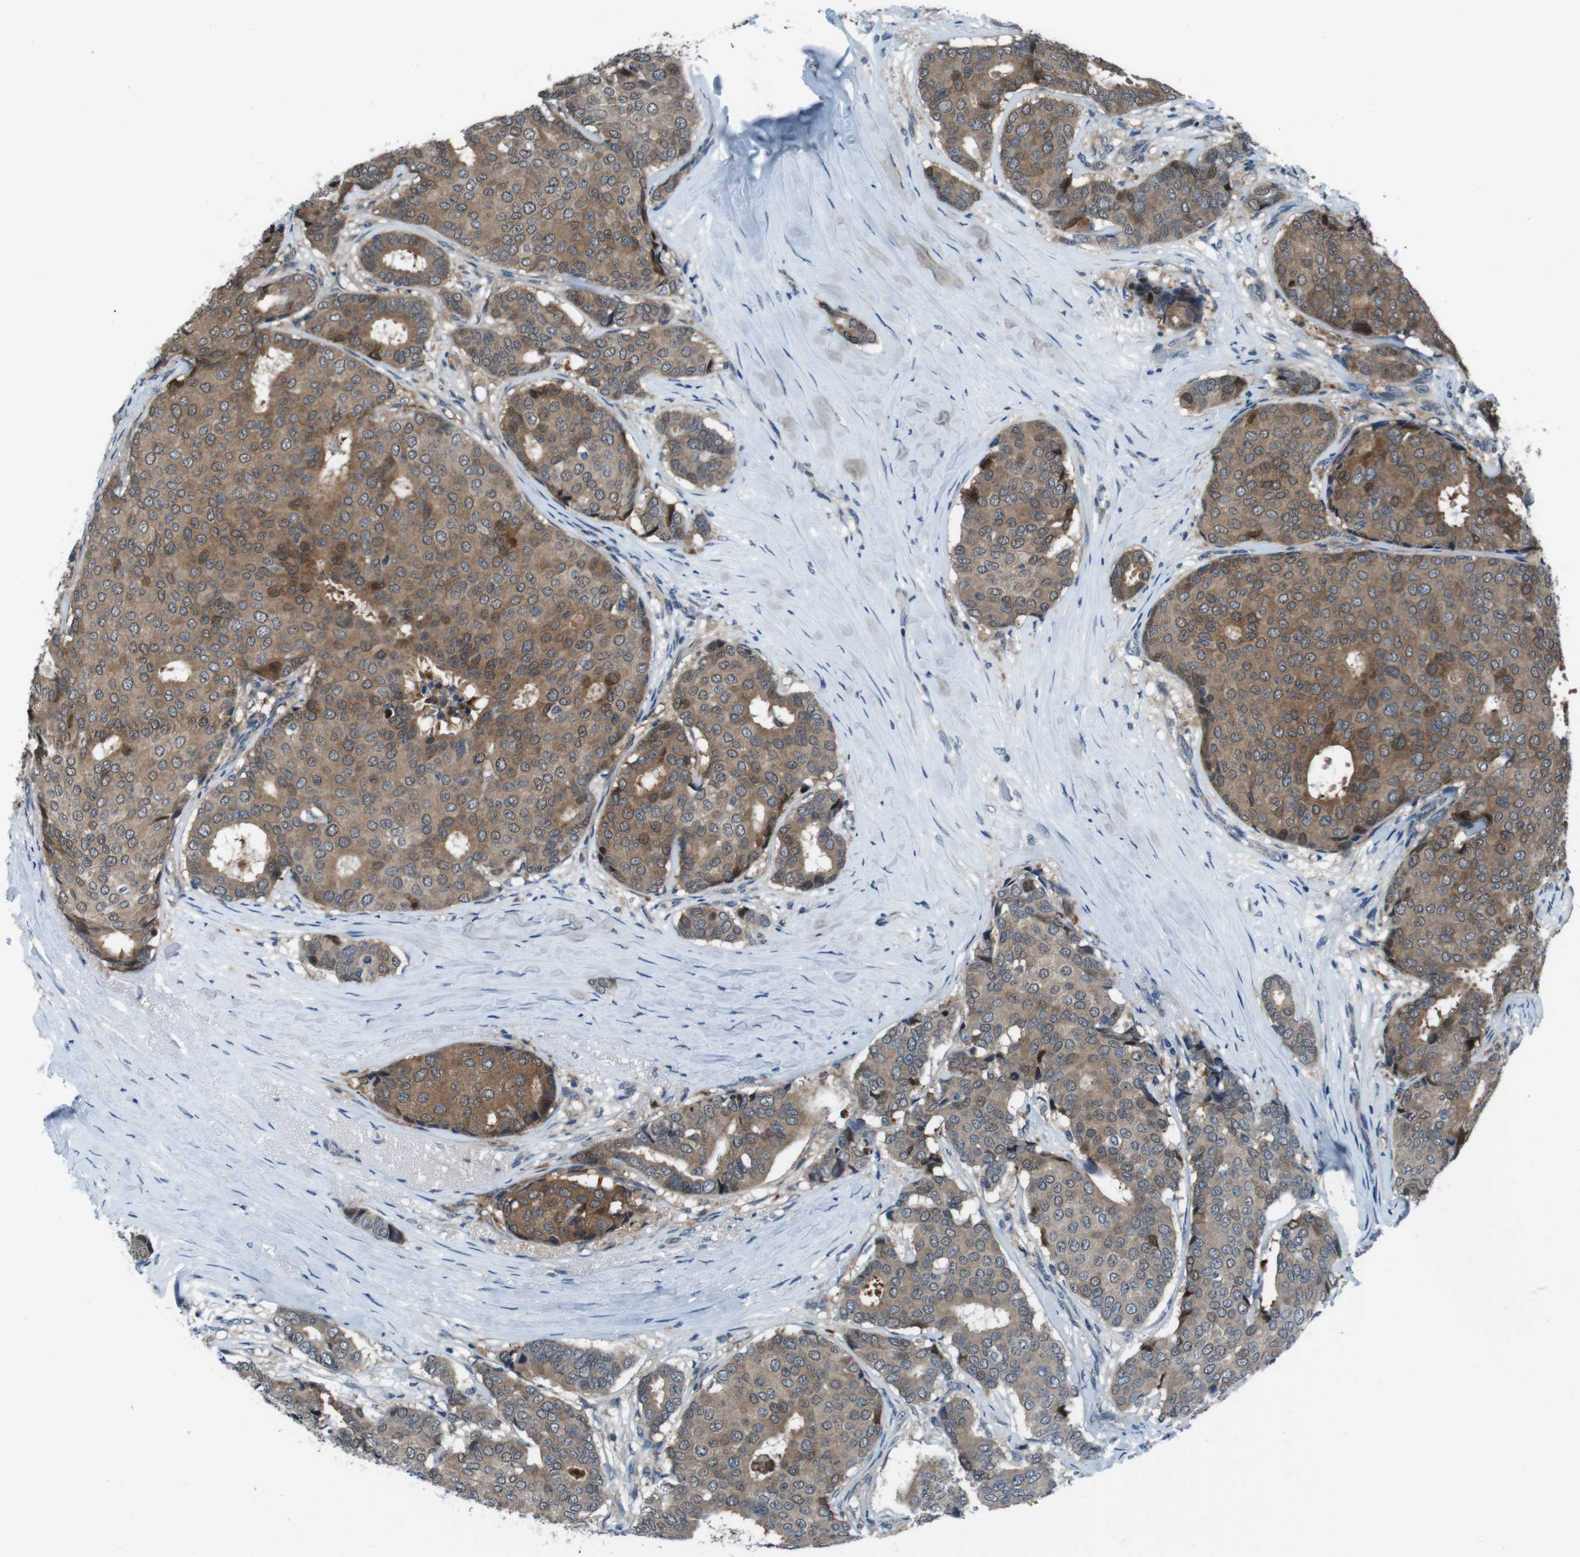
{"staining": {"intensity": "moderate", "quantity": ">75%", "location": "cytoplasmic/membranous"}, "tissue": "breast cancer", "cell_type": "Tumor cells", "image_type": "cancer", "snomed": [{"axis": "morphology", "description": "Duct carcinoma"}, {"axis": "topography", "description": "Breast"}], "caption": "There is medium levels of moderate cytoplasmic/membranous staining in tumor cells of intraductal carcinoma (breast), as demonstrated by immunohistochemical staining (brown color).", "gene": "LRP5", "patient": {"sex": "female", "age": 75}}